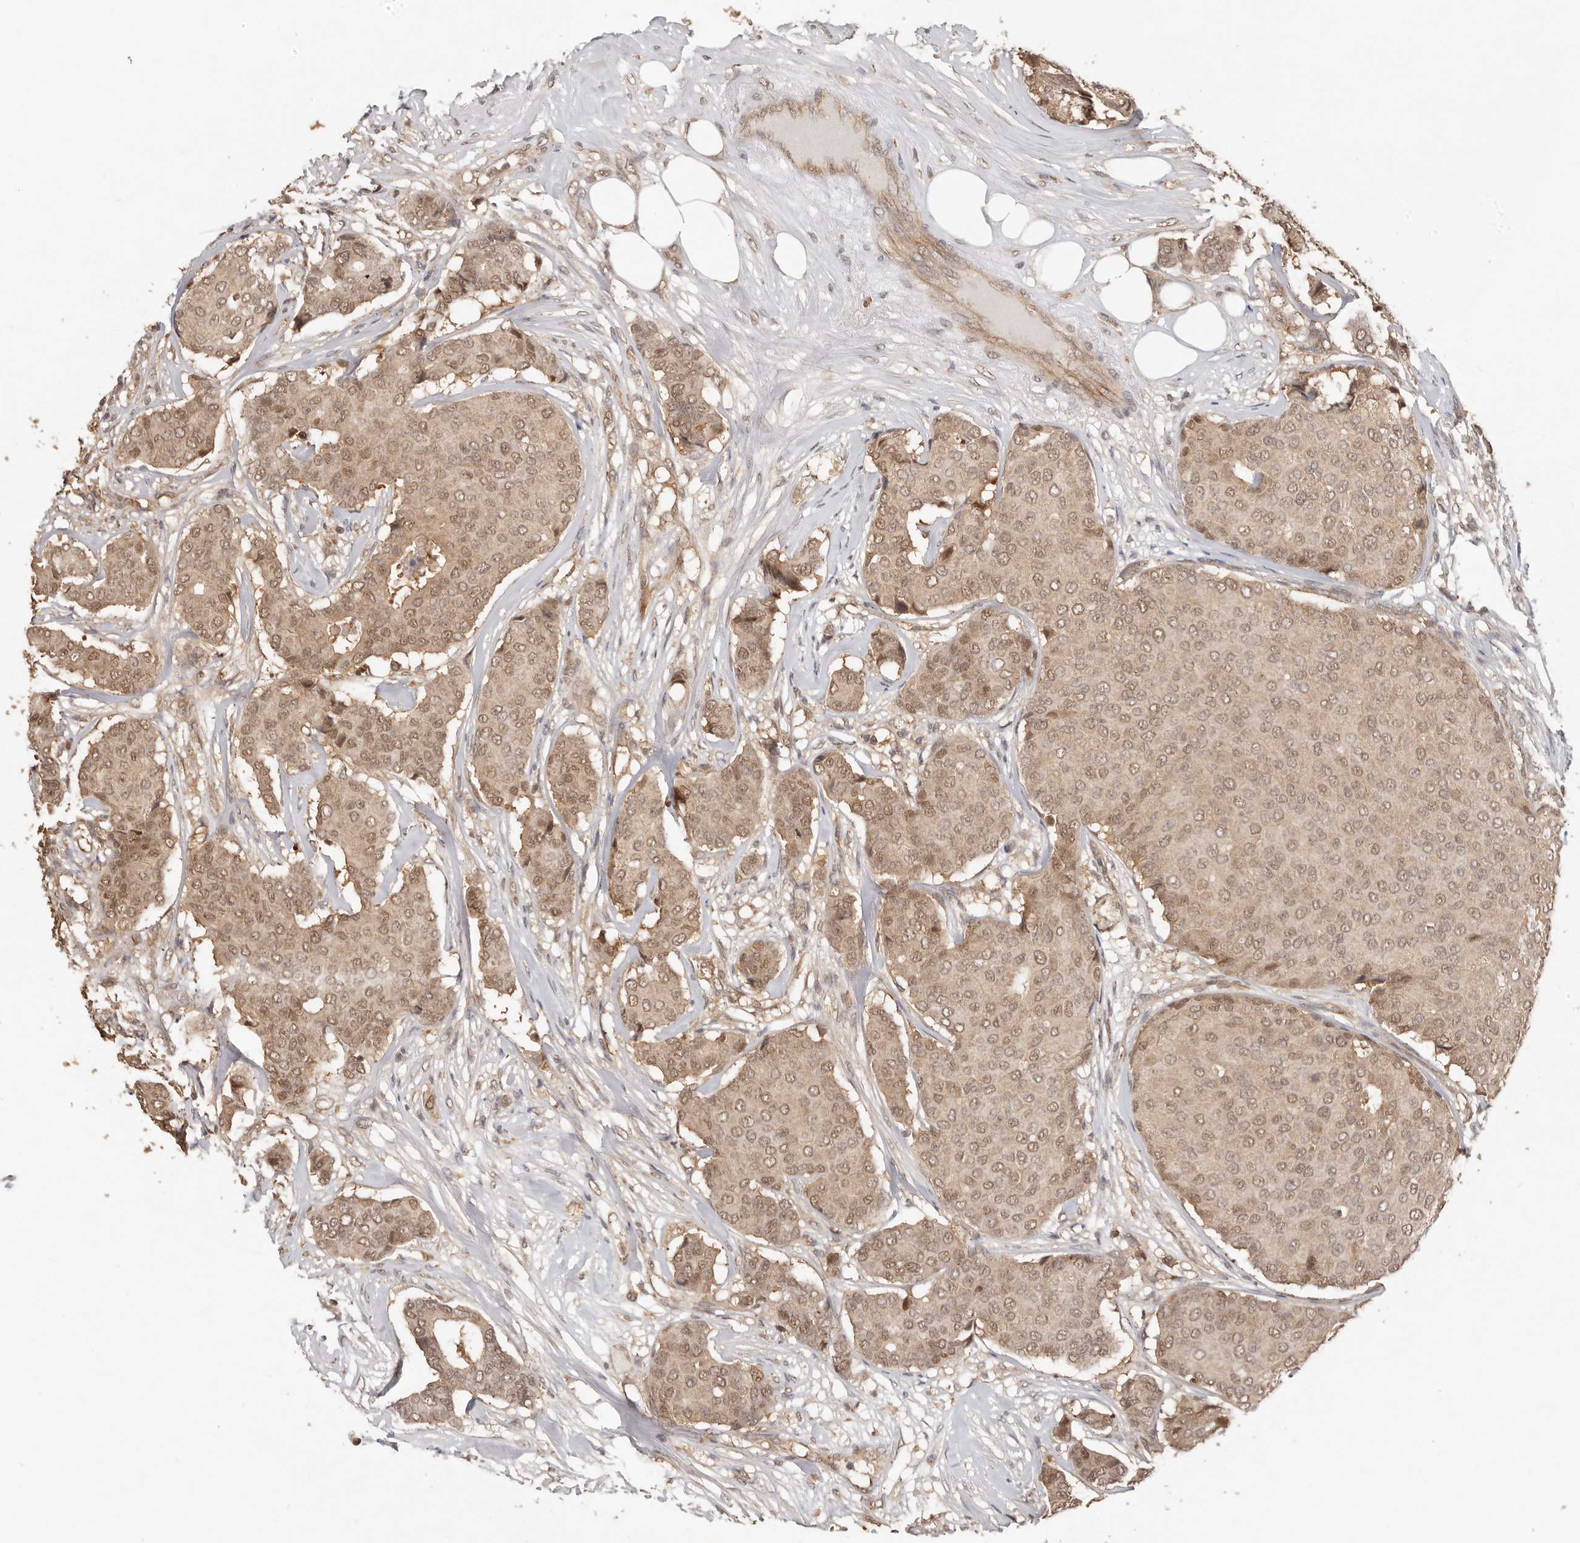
{"staining": {"intensity": "moderate", "quantity": ">75%", "location": "cytoplasmic/membranous,nuclear"}, "tissue": "breast cancer", "cell_type": "Tumor cells", "image_type": "cancer", "snomed": [{"axis": "morphology", "description": "Duct carcinoma"}, {"axis": "topography", "description": "Breast"}], "caption": "This is an image of immunohistochemistry staining of breast infiltrating ductal carcinoma, which shows moderate staining in the cytoplasmic/membranous and nuclear of tumor cells.", "gene": "PSMA5", "patient": {"sex": "female", "age": 75}}